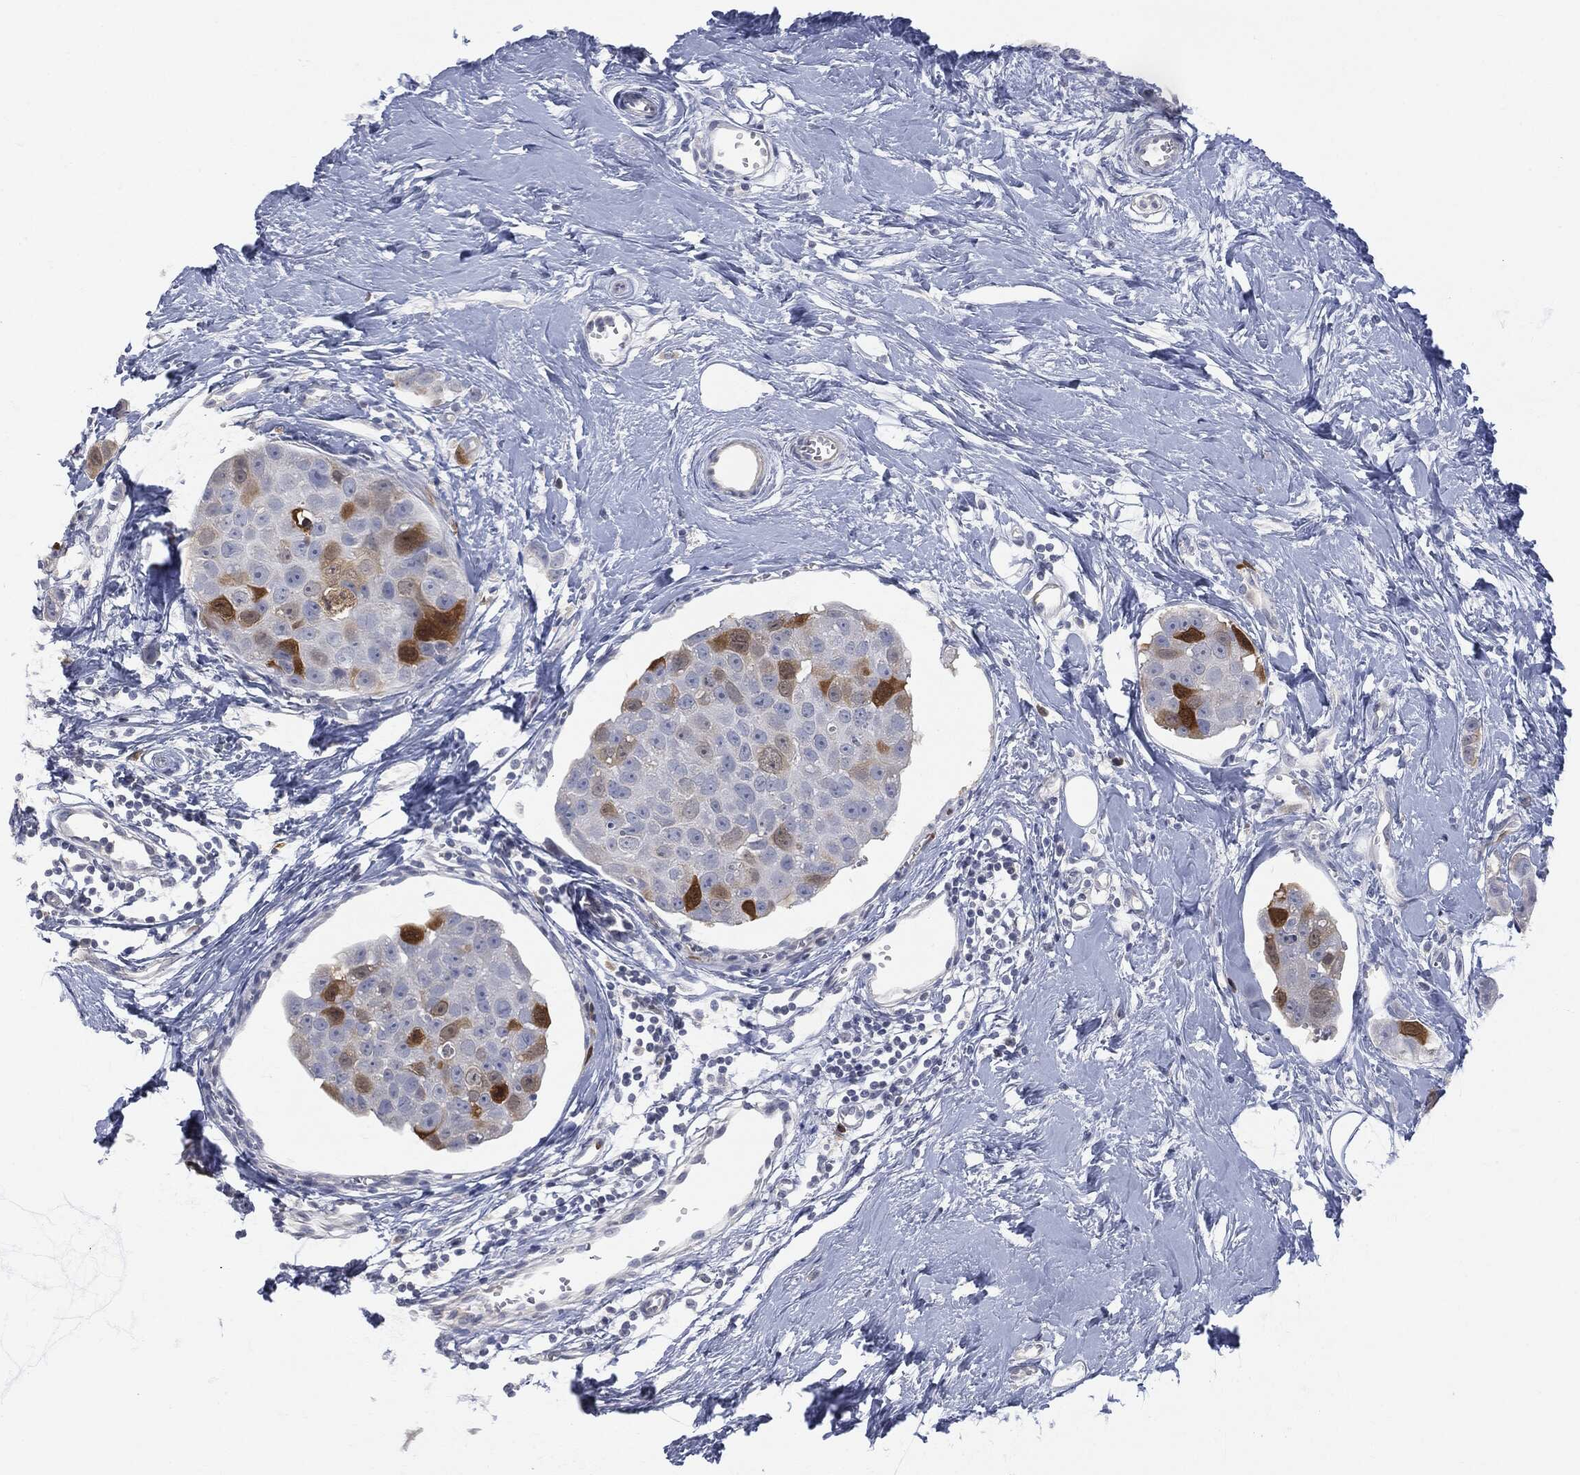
{"staining": {"intensity": "strong", "quantity": "<25%", "location": "cytoplasmic/membranous"}, "tissue": "breast cancer", "cell_type": "Tumor cells", "image_type": "cancer", "snomed": [{"axis": "morphology", "description": "Duct carcinoma"}, {"axis": "topography", "description": "Breast"}], "caption": "Protein expression analysis of breast cancer reveals strong cytoplasmic/membranous positivity in approximately <25% of tumor cells. (DAB = brown stain, brightfield microscopy at high magnification).", "gene": "UBE2C", "patient": {"sex": "female", "age": 35}}